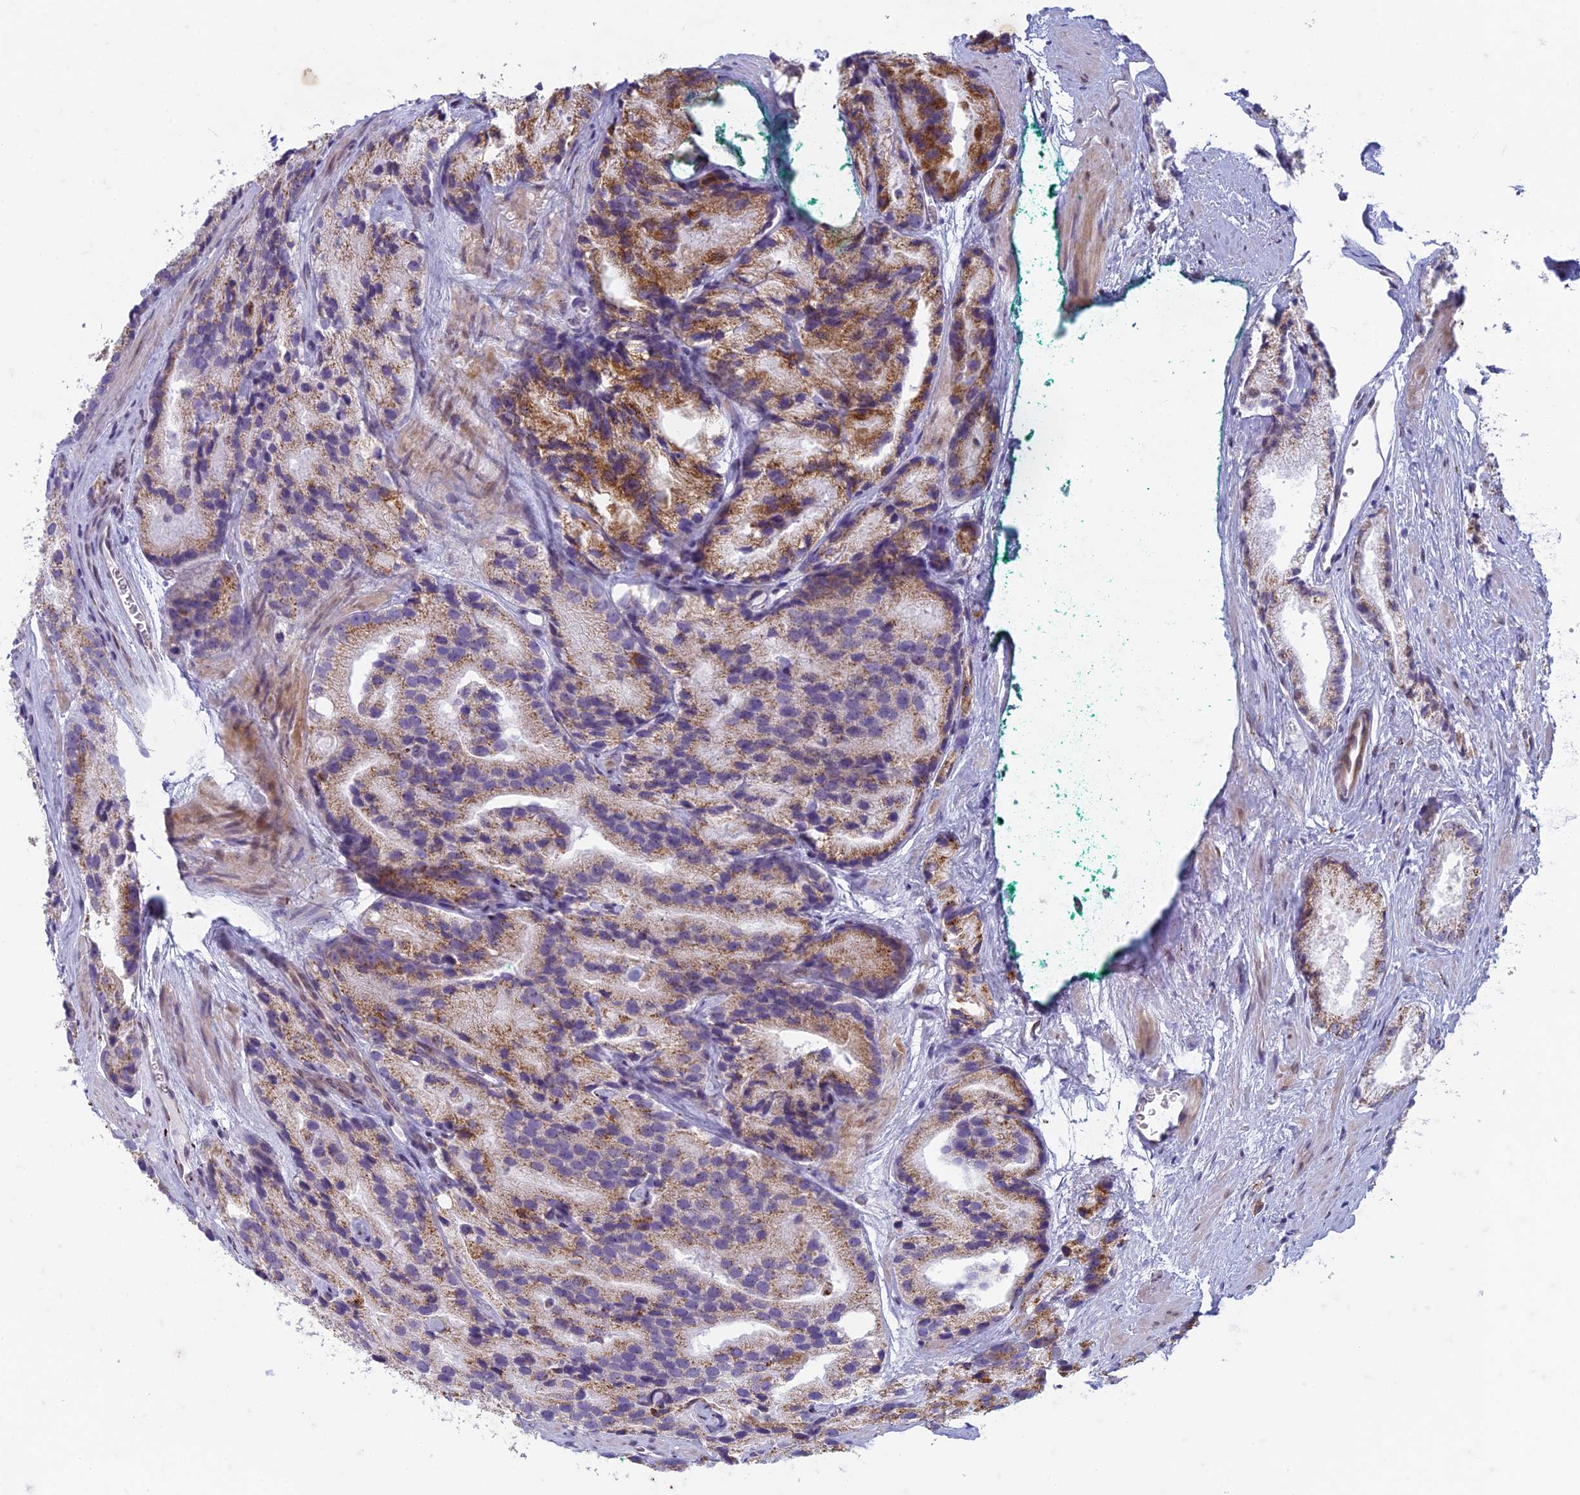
{"staining": {"intensity": "moderate", "quantity": ">75%", "location": "cytoplasmic/membranous"}, "tissue": "prostate cancer", "cell_type": "Tumor cells", "image_type": "cancer", "snomed": [{"axis": "morphology", "description": "Adenocarcinoma, High grade"}, {"axis": "topography", "description": "Prostate"}], "caption": "A medium amount of moderate cytoplasmic/membranous expression is appreciated in approximately >75% of tumor cells in high-grade adenocarcinoma (prostate) tissue. Immunohistochemistry (ihc) stains the protein in brown and the nuclei are stained blue.", "gene": "FAM3C", "patient": {"sex": "male", "age": 66}}